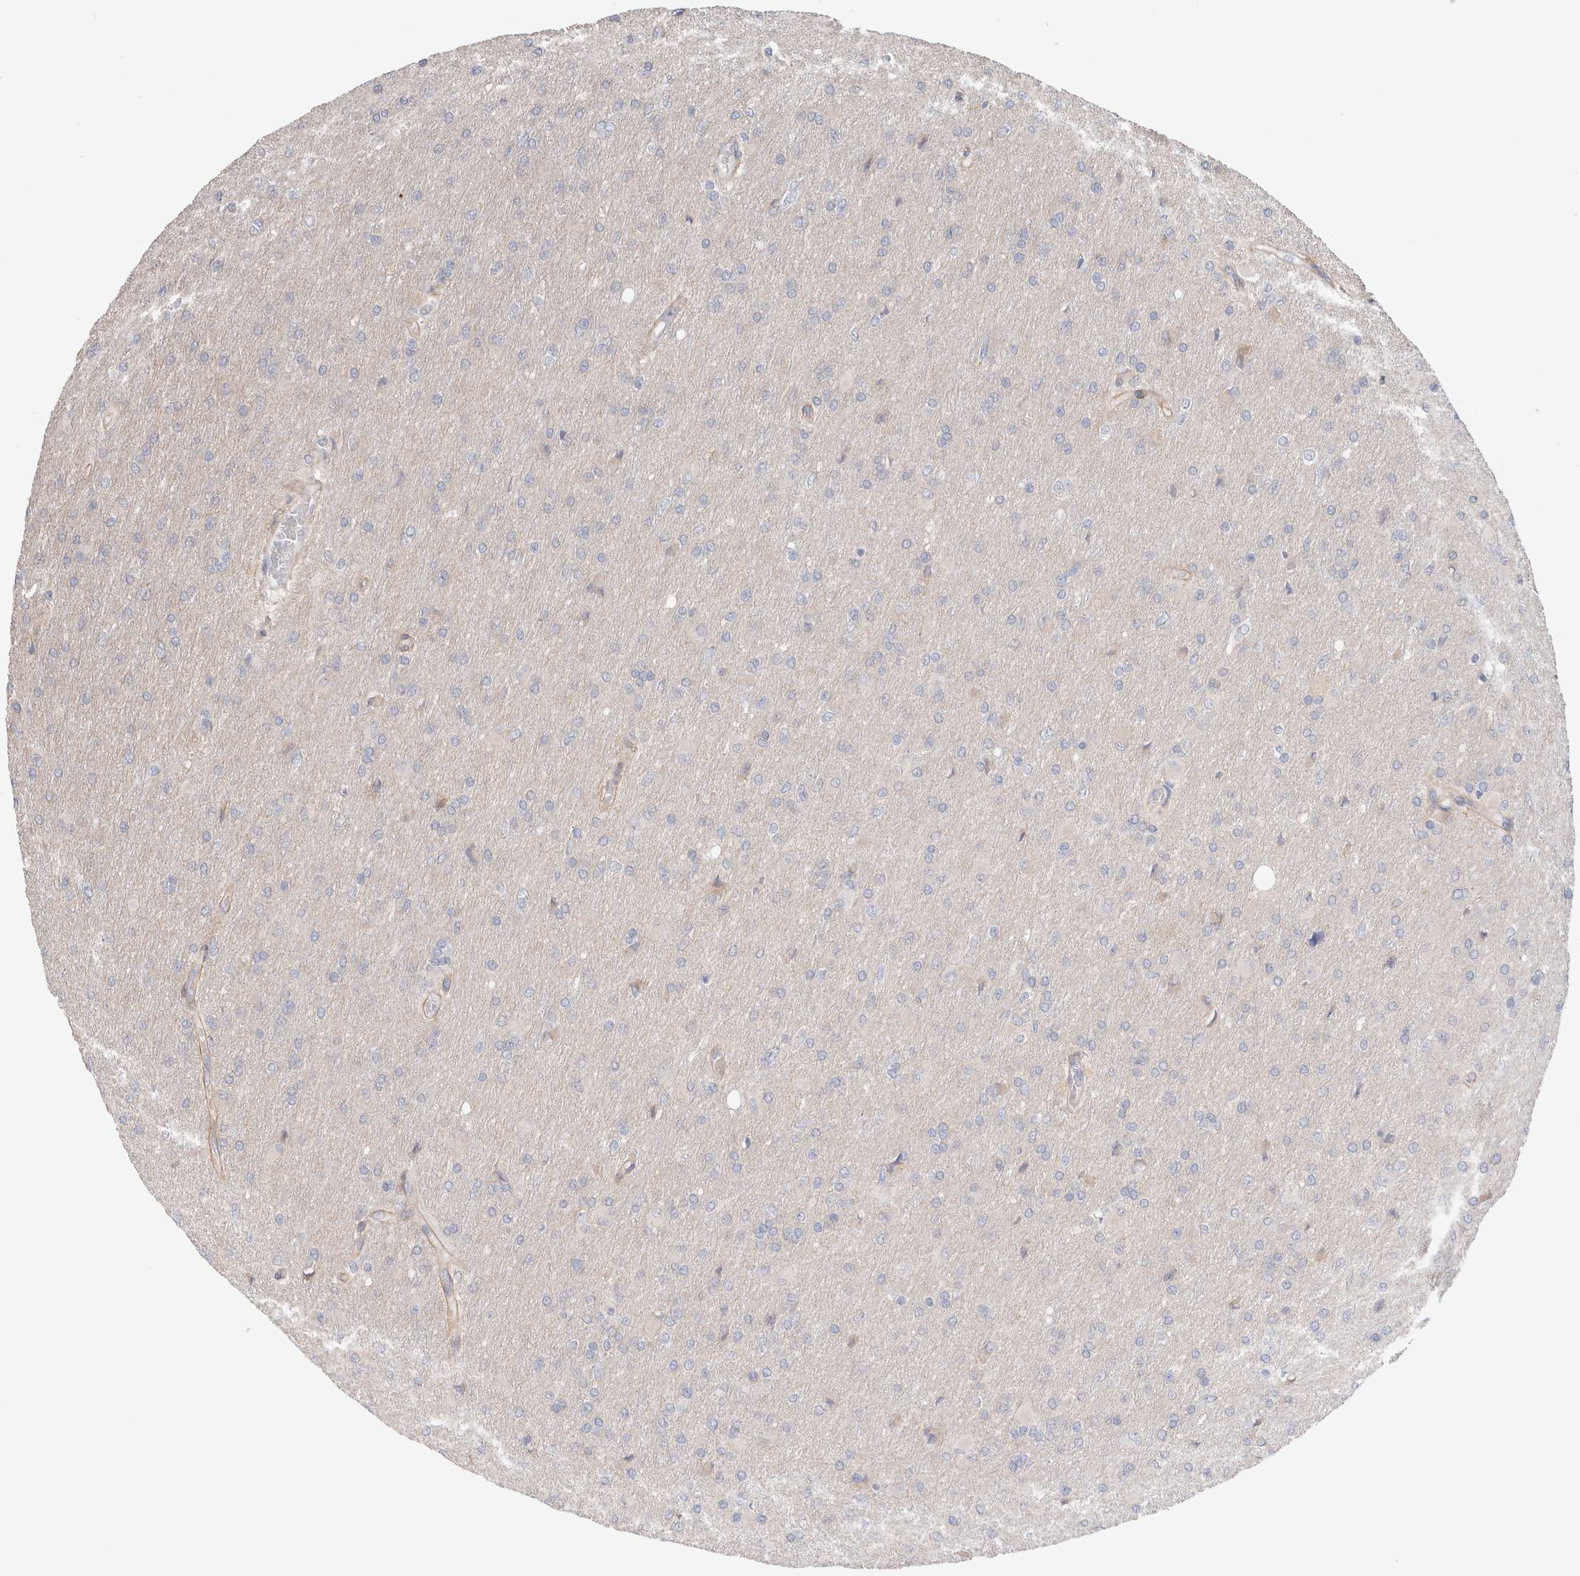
{"staining": {"intensity": "negative", "quantity": "none", "location": "none"}, "tissue": "glioma", "cell_type": "Tumor cells", "image_type": "cancer", "snomed": [{"axis": "morphology", "description": "Glioma, malignant, High grade"}, {"axis": "topography", "description": "Cerebral cortex"}], "caption": "Protein analysis of malignant high-grade glioma displays no significant staining in tumor cells. (Immunohistochemistry, brightfield microscopy, high magnification).", "gene": "DMD", "patient": {"sex": "female", "age": 36}}